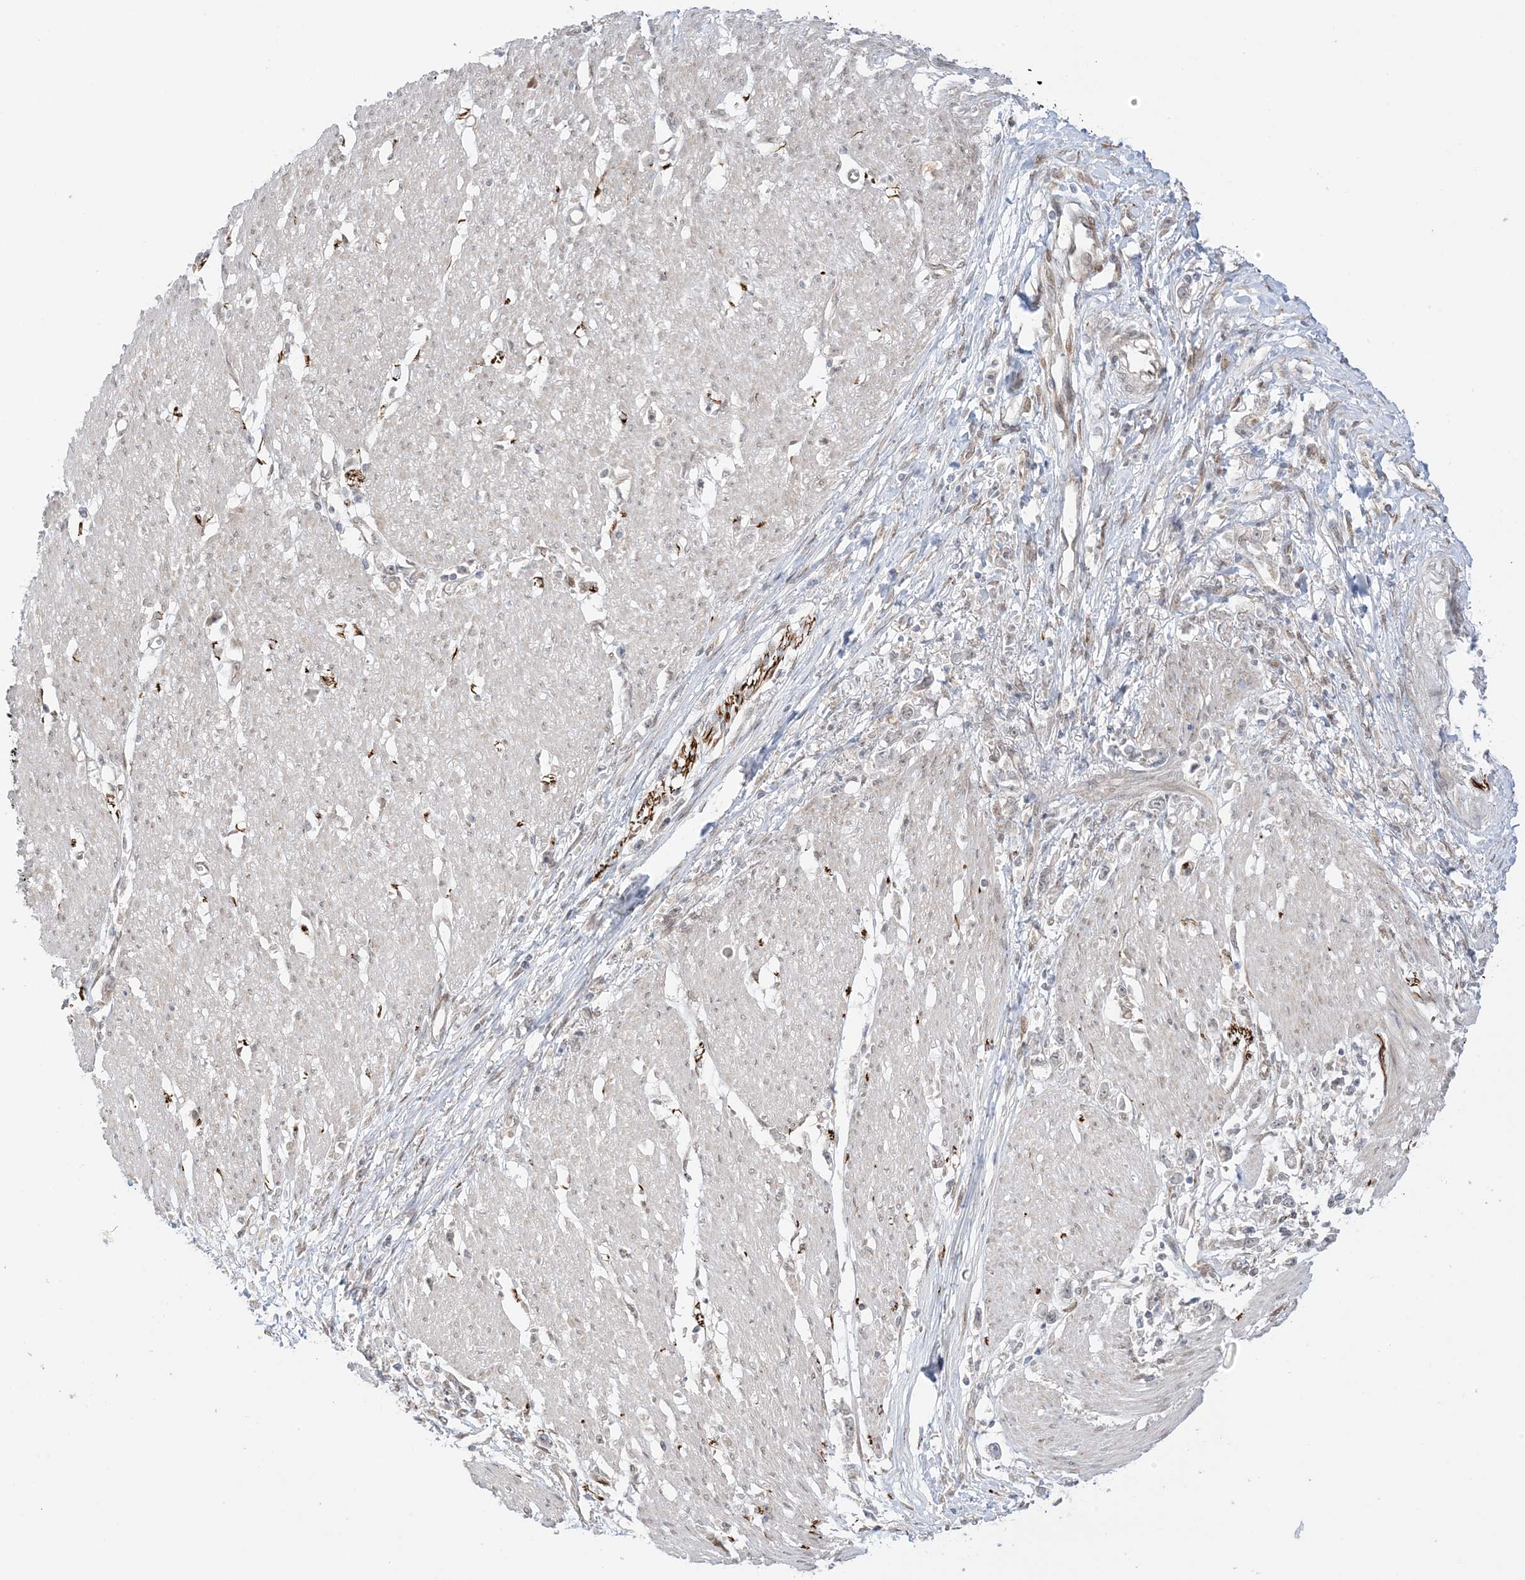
{"staining": {"intensity": "weak", "quantity": "<25%", "location": "nuclear"}, "tissue": "stomach cancer", "cell_type": "Tumor cells", "image_type": "cancer", "snomed": [{"axis": "morphology", "description": "Adenocarcinoma, NOS"}, {"axis": "topography", "description": "Stomach"}], "caption": "High power microscopy histopathology image of an immunohistochemistry photomicrograph of stomach cancer (adenocarcinoma), revealing no significant positivity in tumor cells.", "gene": "UBE2E2", "patient": {"sex": "female", "age": 59}}